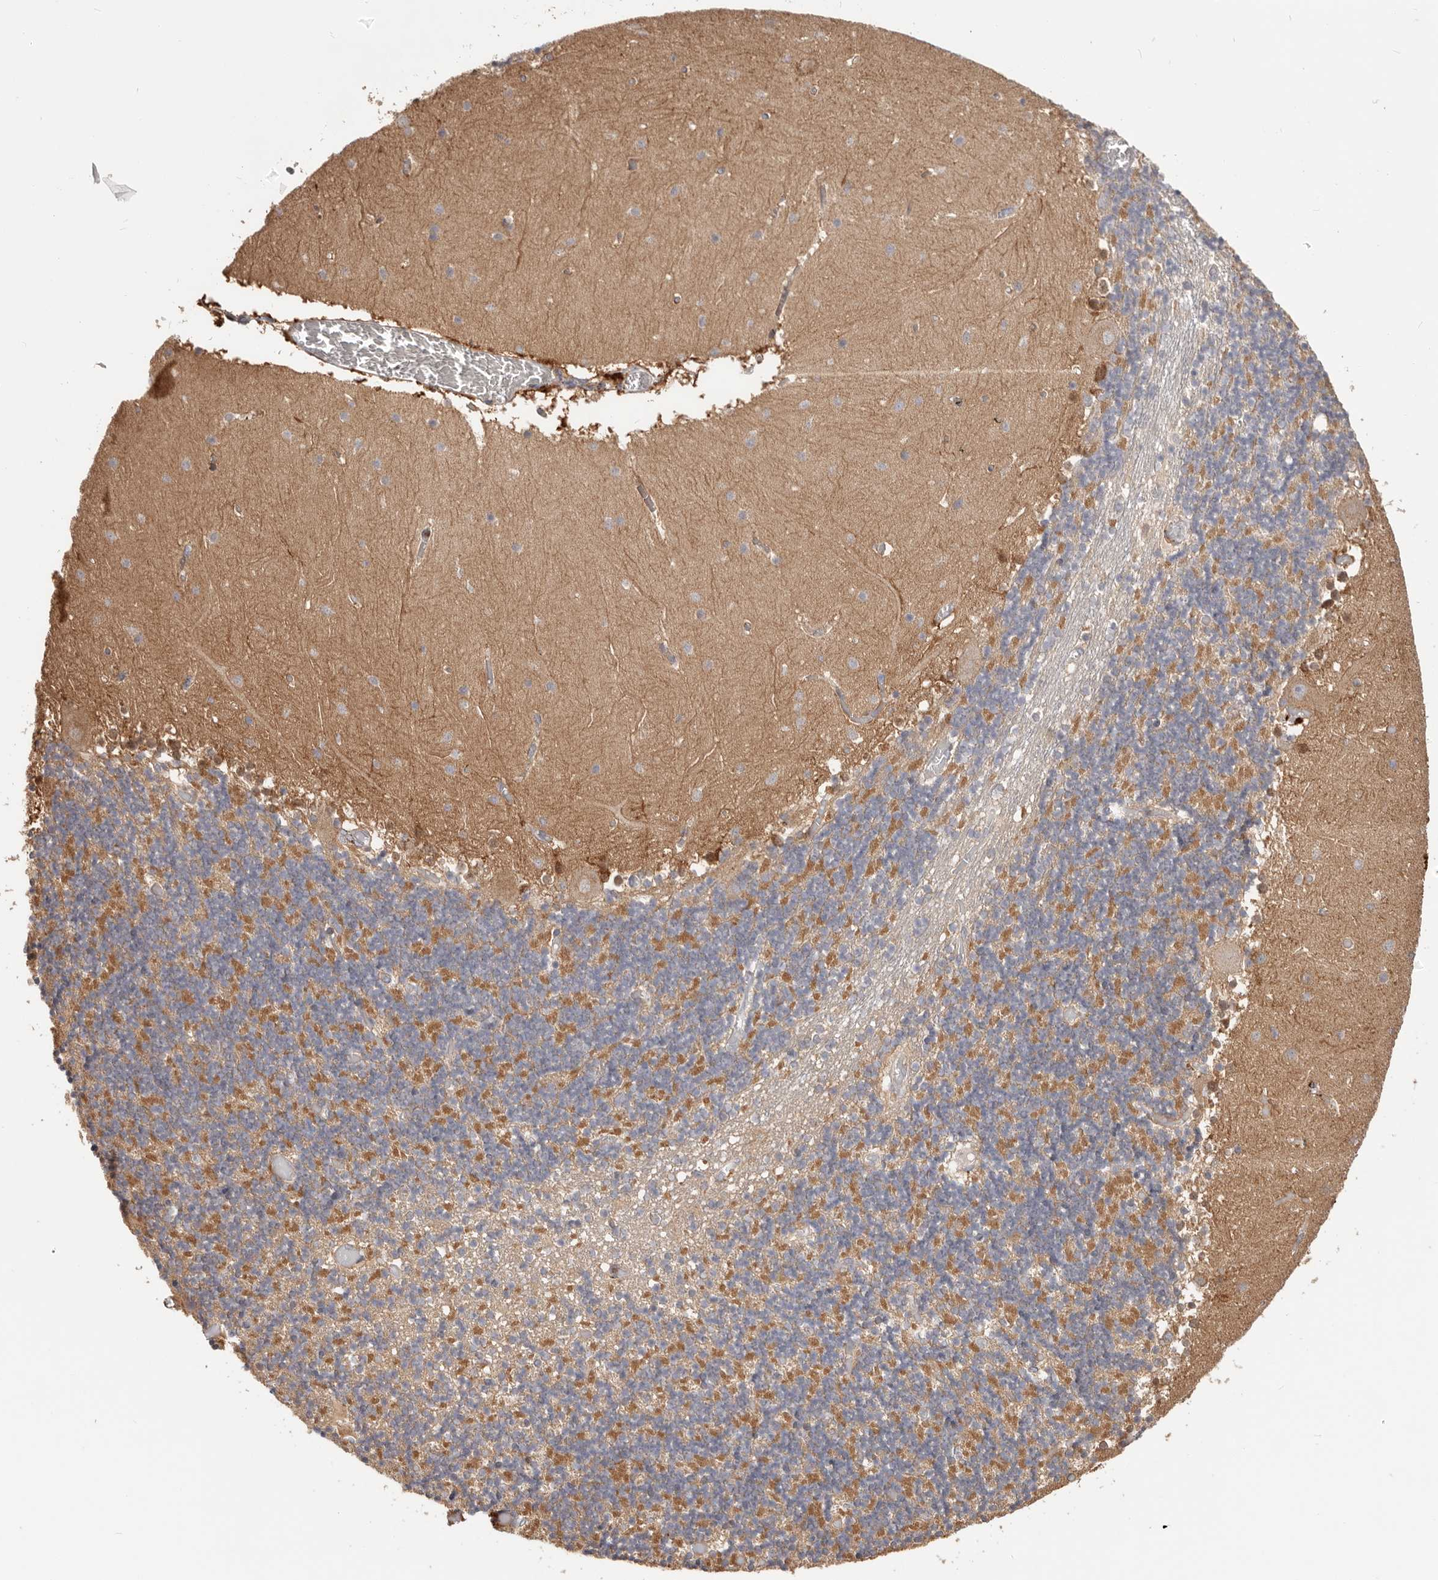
{"staining": {"intensity": "moderate", "quantity": "25%-75%", "location": "cytoplasmic/membranous"}, "tissue": "cerebellum", "cell_type": "Cells in granular layer", "image_type": "normal", "snomed": [{"axis": "morphology", "description": "Normal tissue, NOS"}, {"axis": "topography", "description": "Cerebellum"}], "caption": "Immunohistochemistry (IHC) staining of benign cerebellum, which reveals medium levels of moderate cytoplasmic/membranous positivity in approximately 25%-75% of cells in granular layer indicating moderate cytoplasmic/membranous protein positivity. The staining was performed using DAB (3,3'-diaminobenzidine) (brown) for protein detection and nuclei were counterstained in hematoxylin (blue).", "gene": "LRP6", "patient": {"sex": "female", "age": 28}}